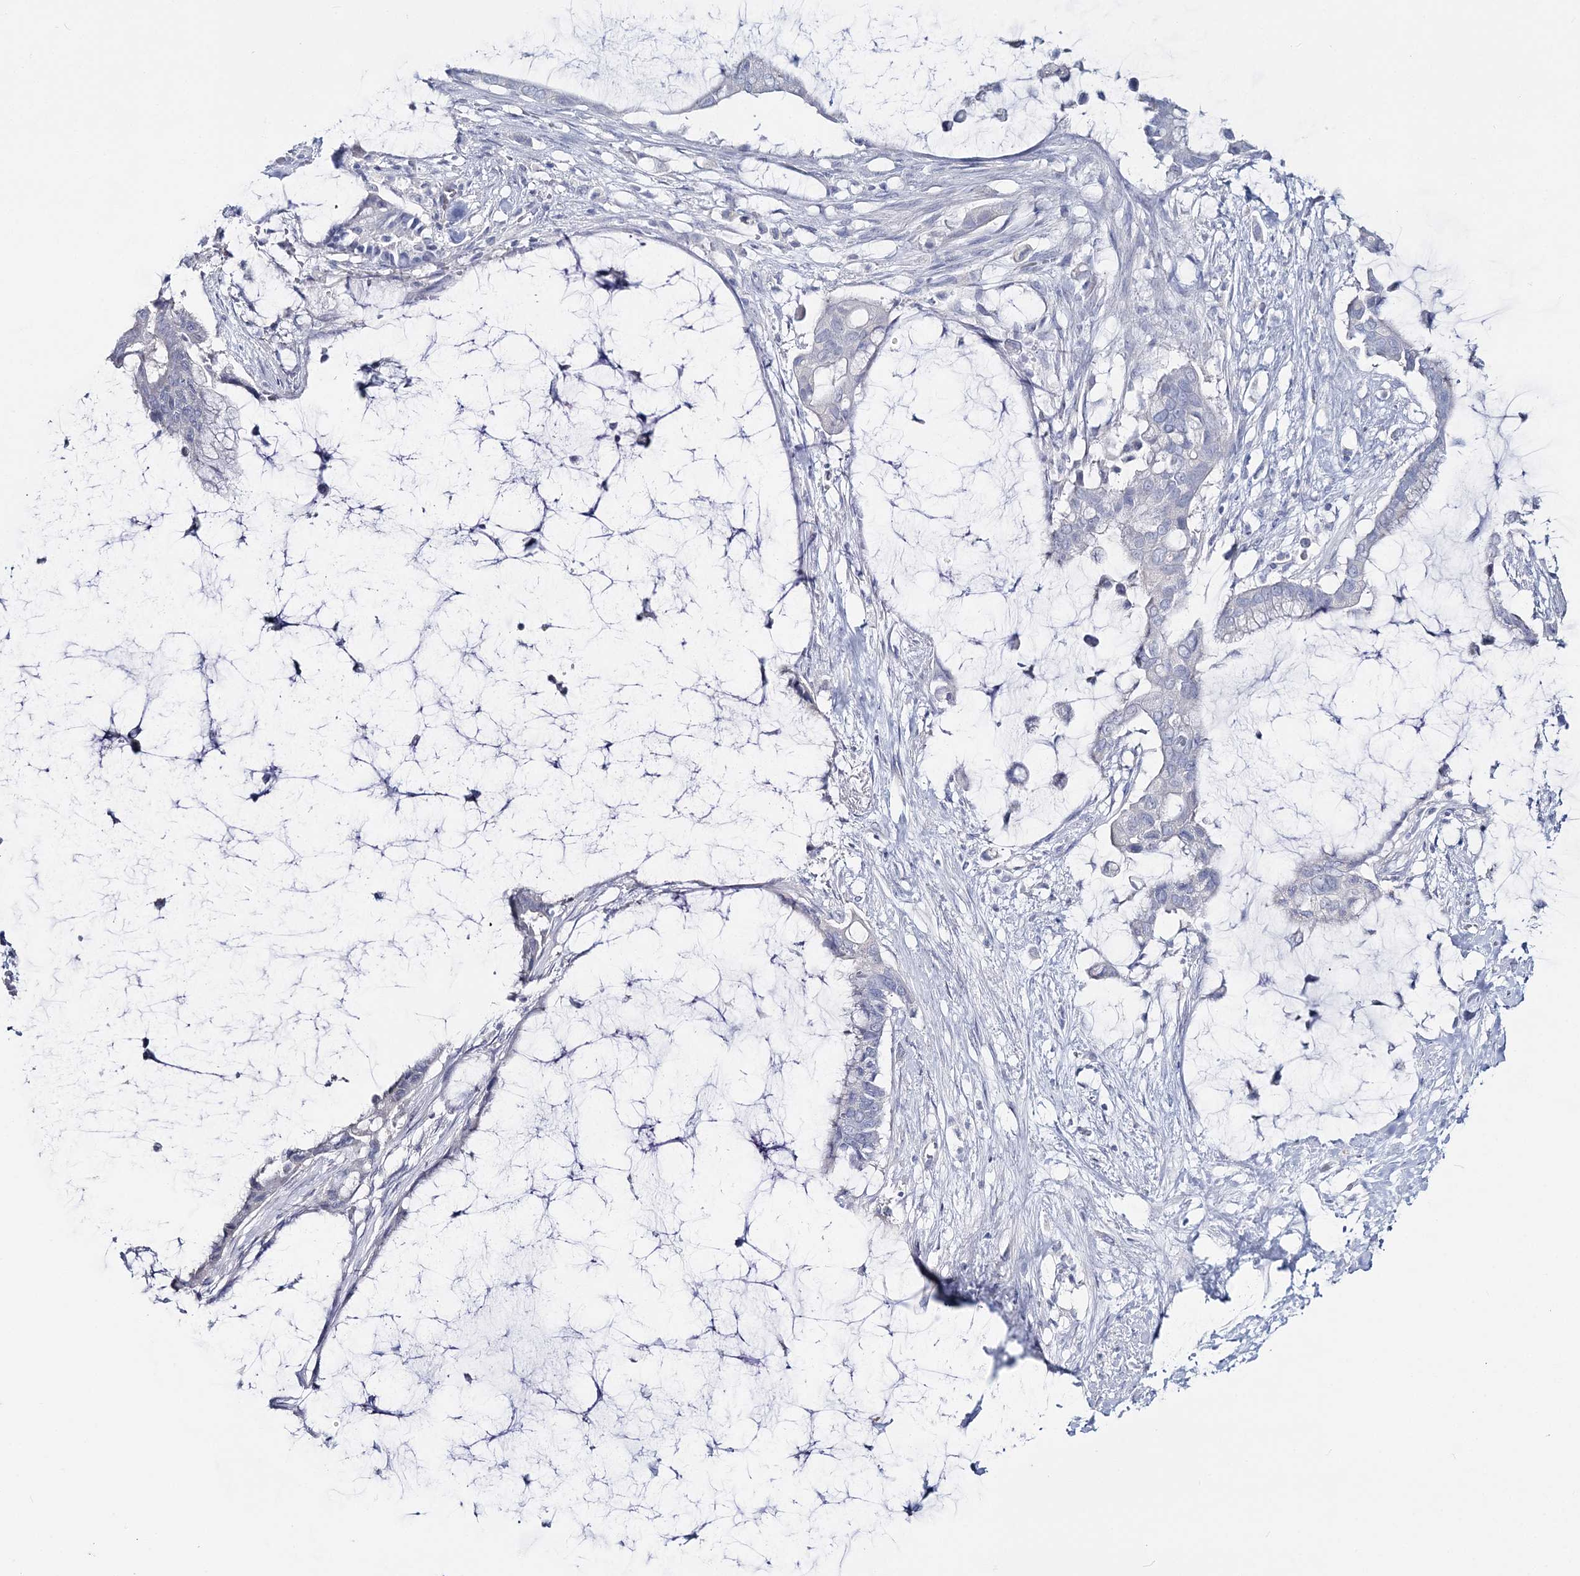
{"staining": {"intensity": "negative", "quantity": "none", "location": "none"}, "tissue": "pancreatic cancer", "cell_type": "Tumor cells", "image_type": "cancer", "snomed": [{"axis": "morphology", "description": "Adenocarcinoma, NOS"}, {"axis": "topography", "description": "Pancreas"}], "caption": "Tumor cells are negative for protein expression in human pancreatic cancer.", "gene": "CYP3A4", "patient": {"sex": "male", "age": 41}}